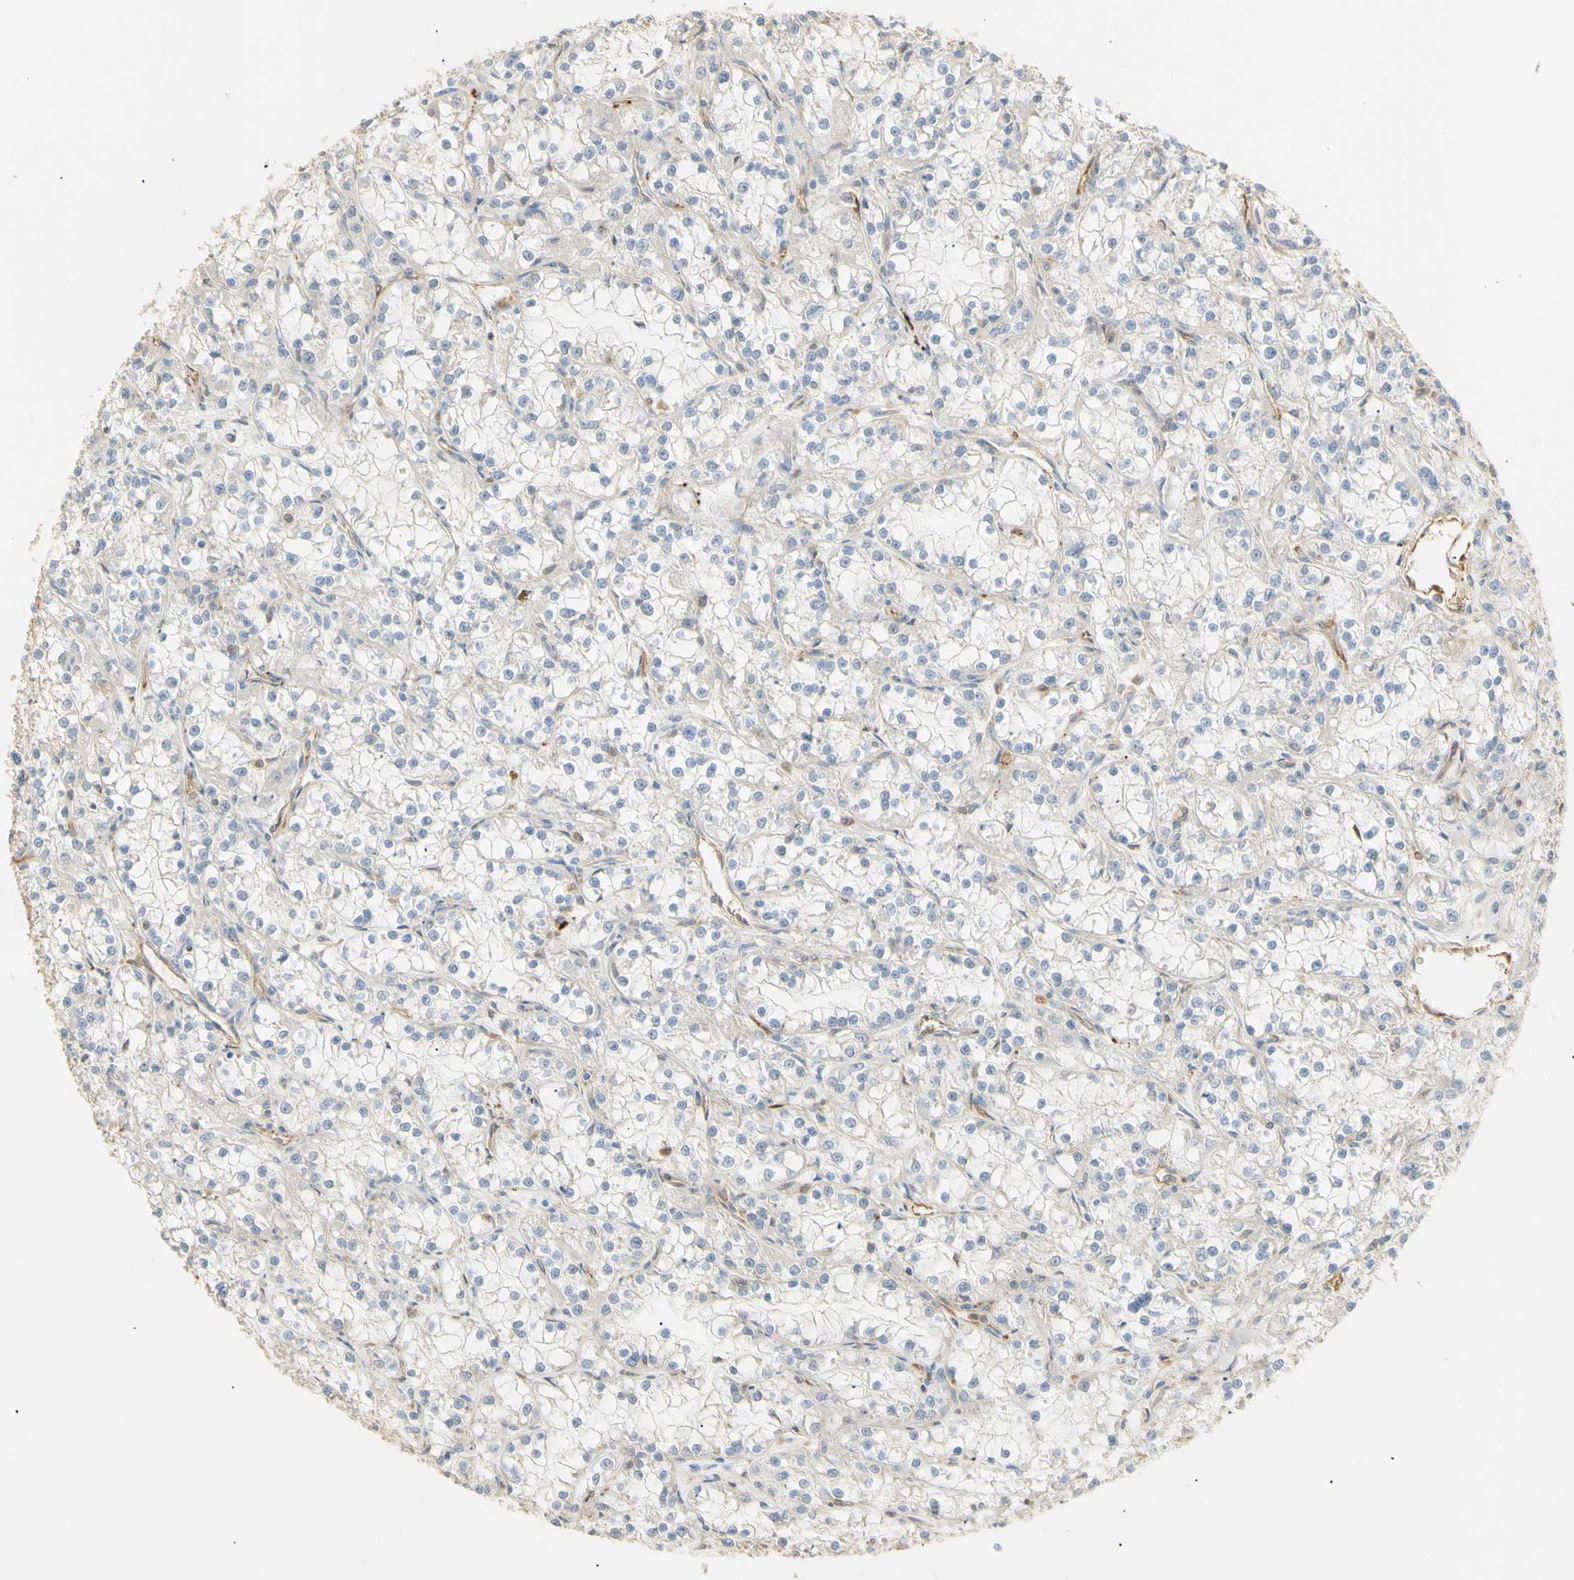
{"staining": {"intensity": "negative", "quantity": "none", "location": "none"}, "tissue": "renal cancer", "cell_type": "Tumor cells", "image_type": "cancer", "snomed": [{"axis": "morphology", "description": "Adenocarcinoma, NOS"}, {"axis": "topography", "description": "Kidney"}], "caption": "Renal cancer (adenocarcinoma) stained for a protein using immunohistochemistry reveals no positivity tumor cells.", "gene": "KCNE4", "patient": {"sex": "female", "age": 52}}